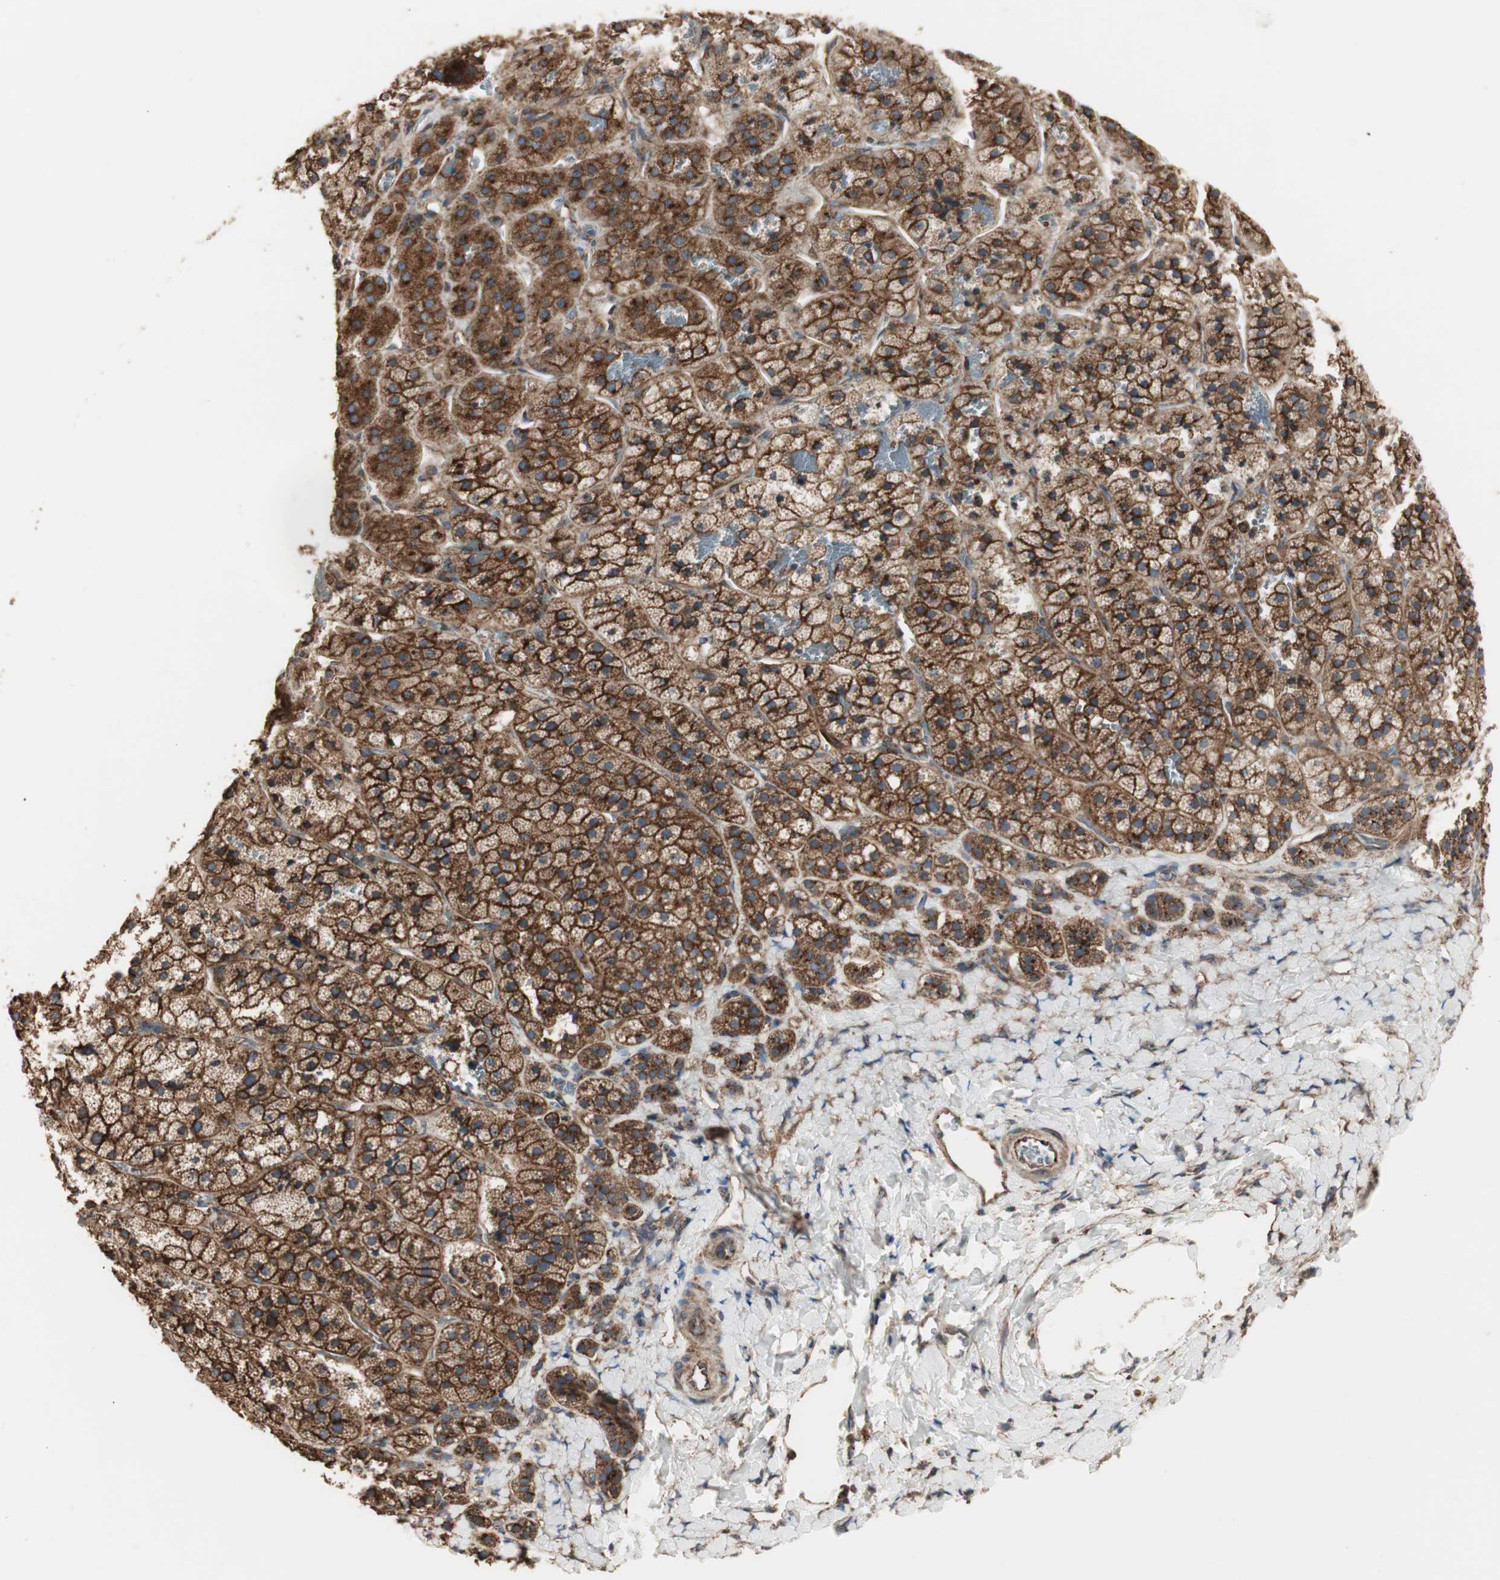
{"staining": {"intensity": "strong", "quantity": ">75%", "location": "cytoplasmic/membranous"}, "tissue": "adrenal gland", "cell_type": "Glandular cells", "image_type": "normal", "snomed": [{"axis": "morphology", "description": "Normal tissue, NOS"}, {"axis": "topography", "description": "Adrenal gland"}], "caption": "Brown immunohistochemical staining in normal adrenal gland demonstrates strong cytoplasmic/membranous staining in about >75% of glandular cells.", "gene": "H6PD", "patient": {"sex": "female", "age": 44}}